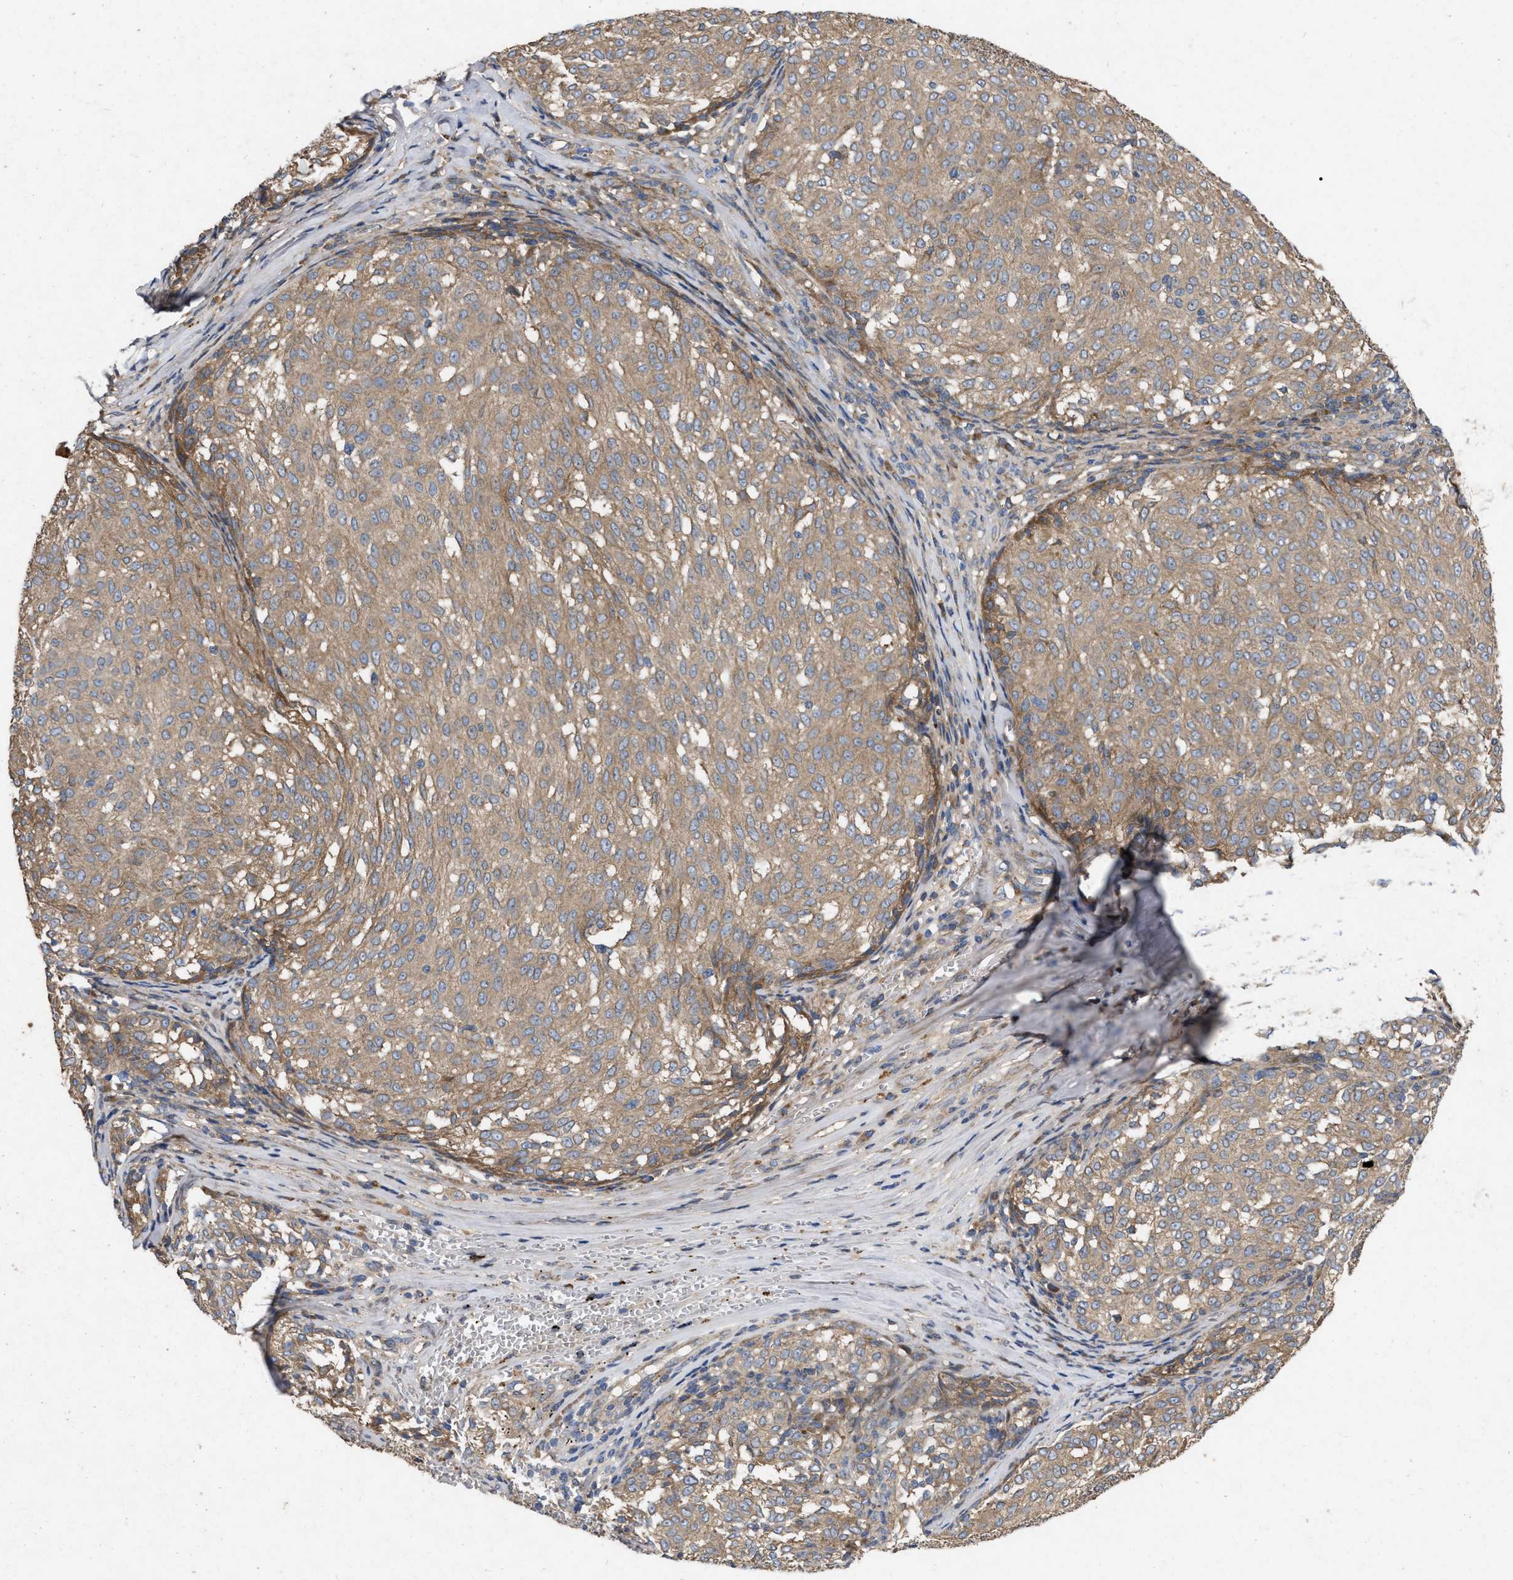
{"staining": {"intensity": "moderate", "quantity": ">75%", "location": "cytoplasmic/membranous"}, "tissue": "melanoma", "cell_type": "Tumor cells", "image_type": "cancer", "snomed": [{"axis": "morphology", "description": "Malignant melanoma, NOS"}, {"axis": "topography", "description": "Skin"}], "caption": "Malignant melanoma stained for a protein (brown) exhibits moderate cytoplasmic/membranous positive staining in about >75% of tumor cells.", "gene": "CDKN2C", "patient": {"sex": "female", "age": 72}}